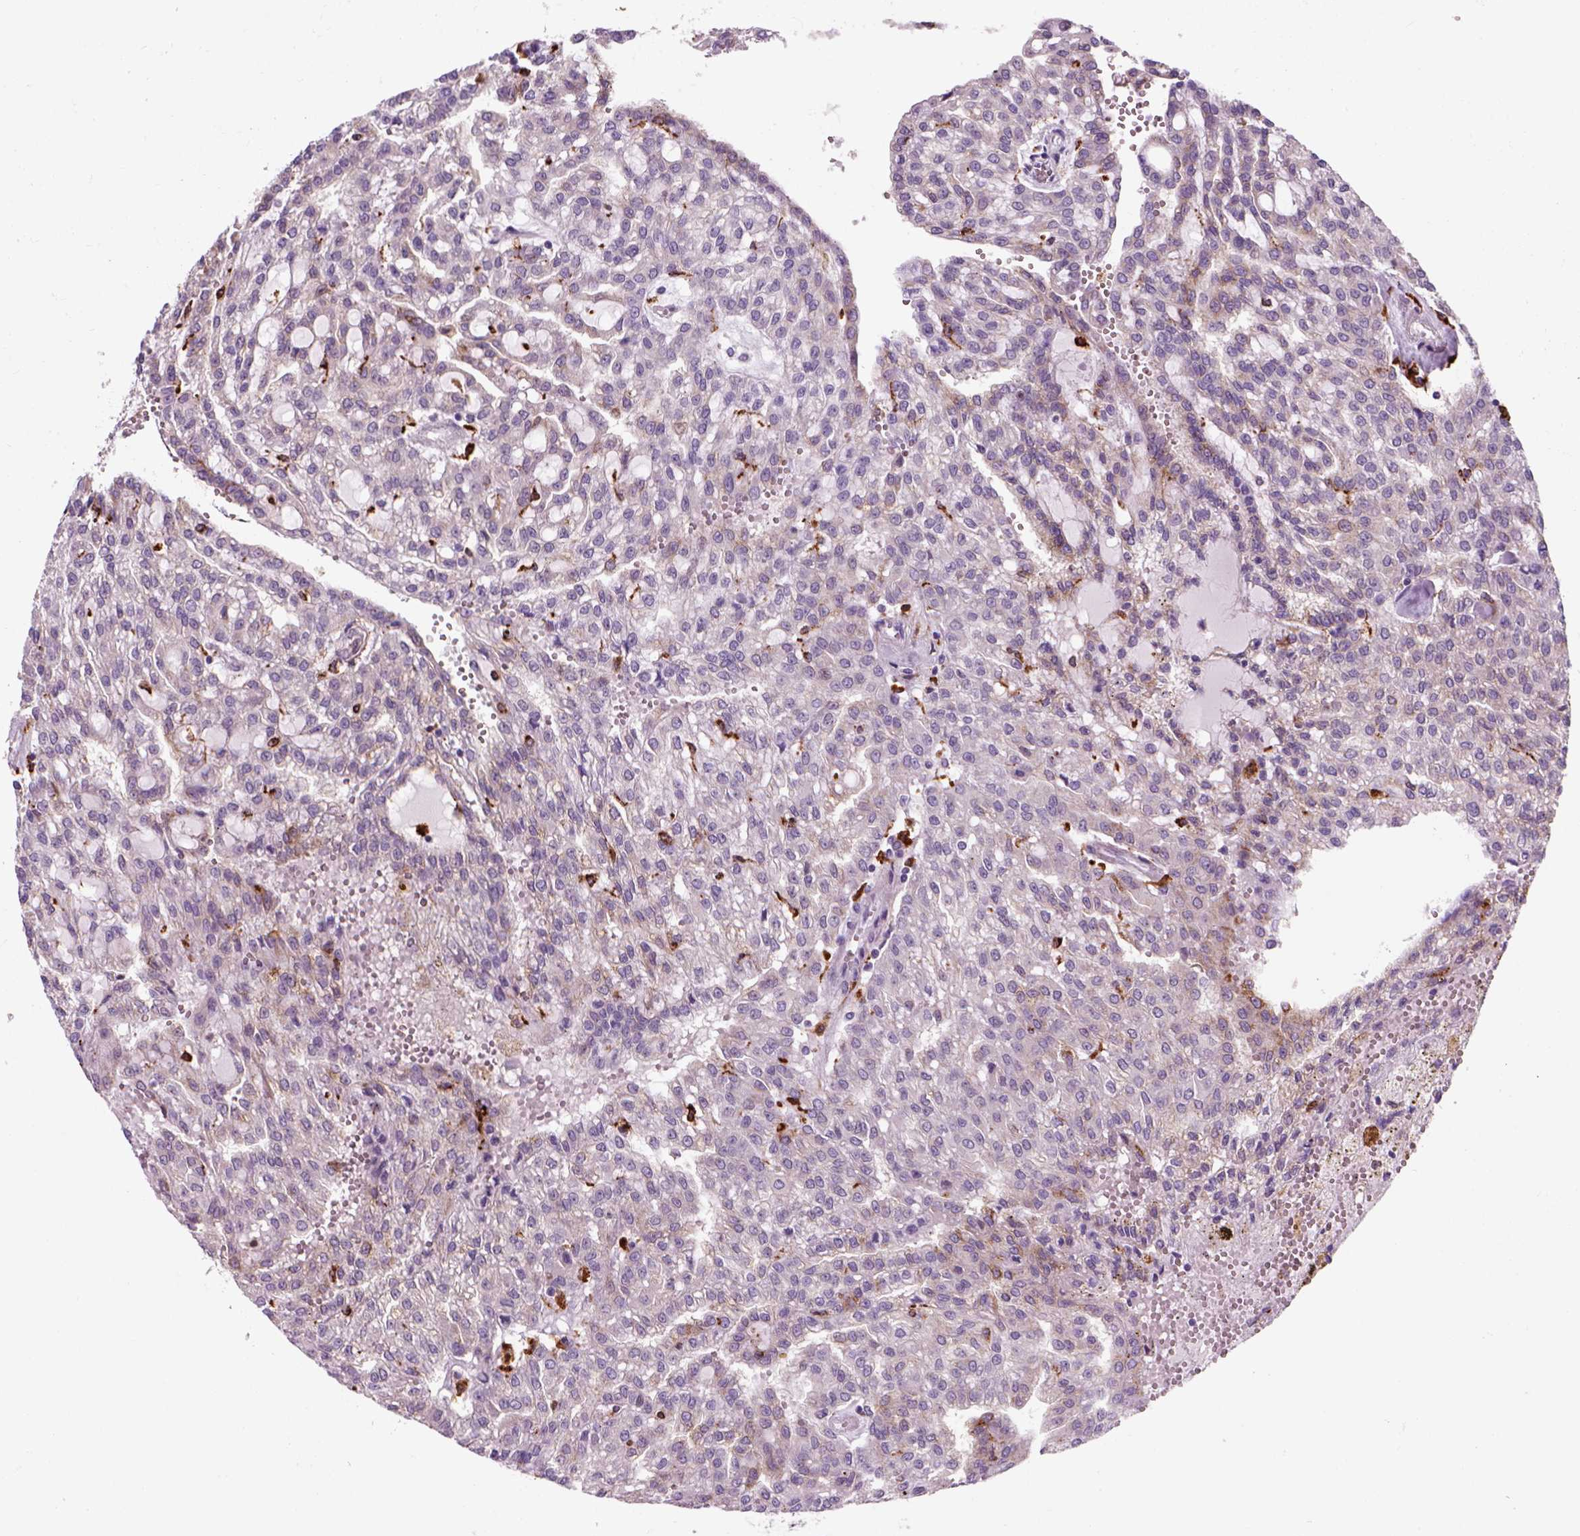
{"staining": {"intensity": "negative", "quantity": "none", "location": "none"}, "tissue": "renal cancer", "cell_type": "Tumor cells", "image_type": "cancer", "snomed": [{"axis": "morphology", "description": "Adenocarcinoma, NOS"}, {"axis": "topography", "description": "Kidney"}], "caption": "A photomicrograph of human adenocarcinoma (renal) is negative for staining in tumor cells. The staining is performed using DAB brown chromogen with nuclei counter-stained in using hematoxylin.", "gene": "MARCKS", "patient": {"sex": "male", "age": 63}}